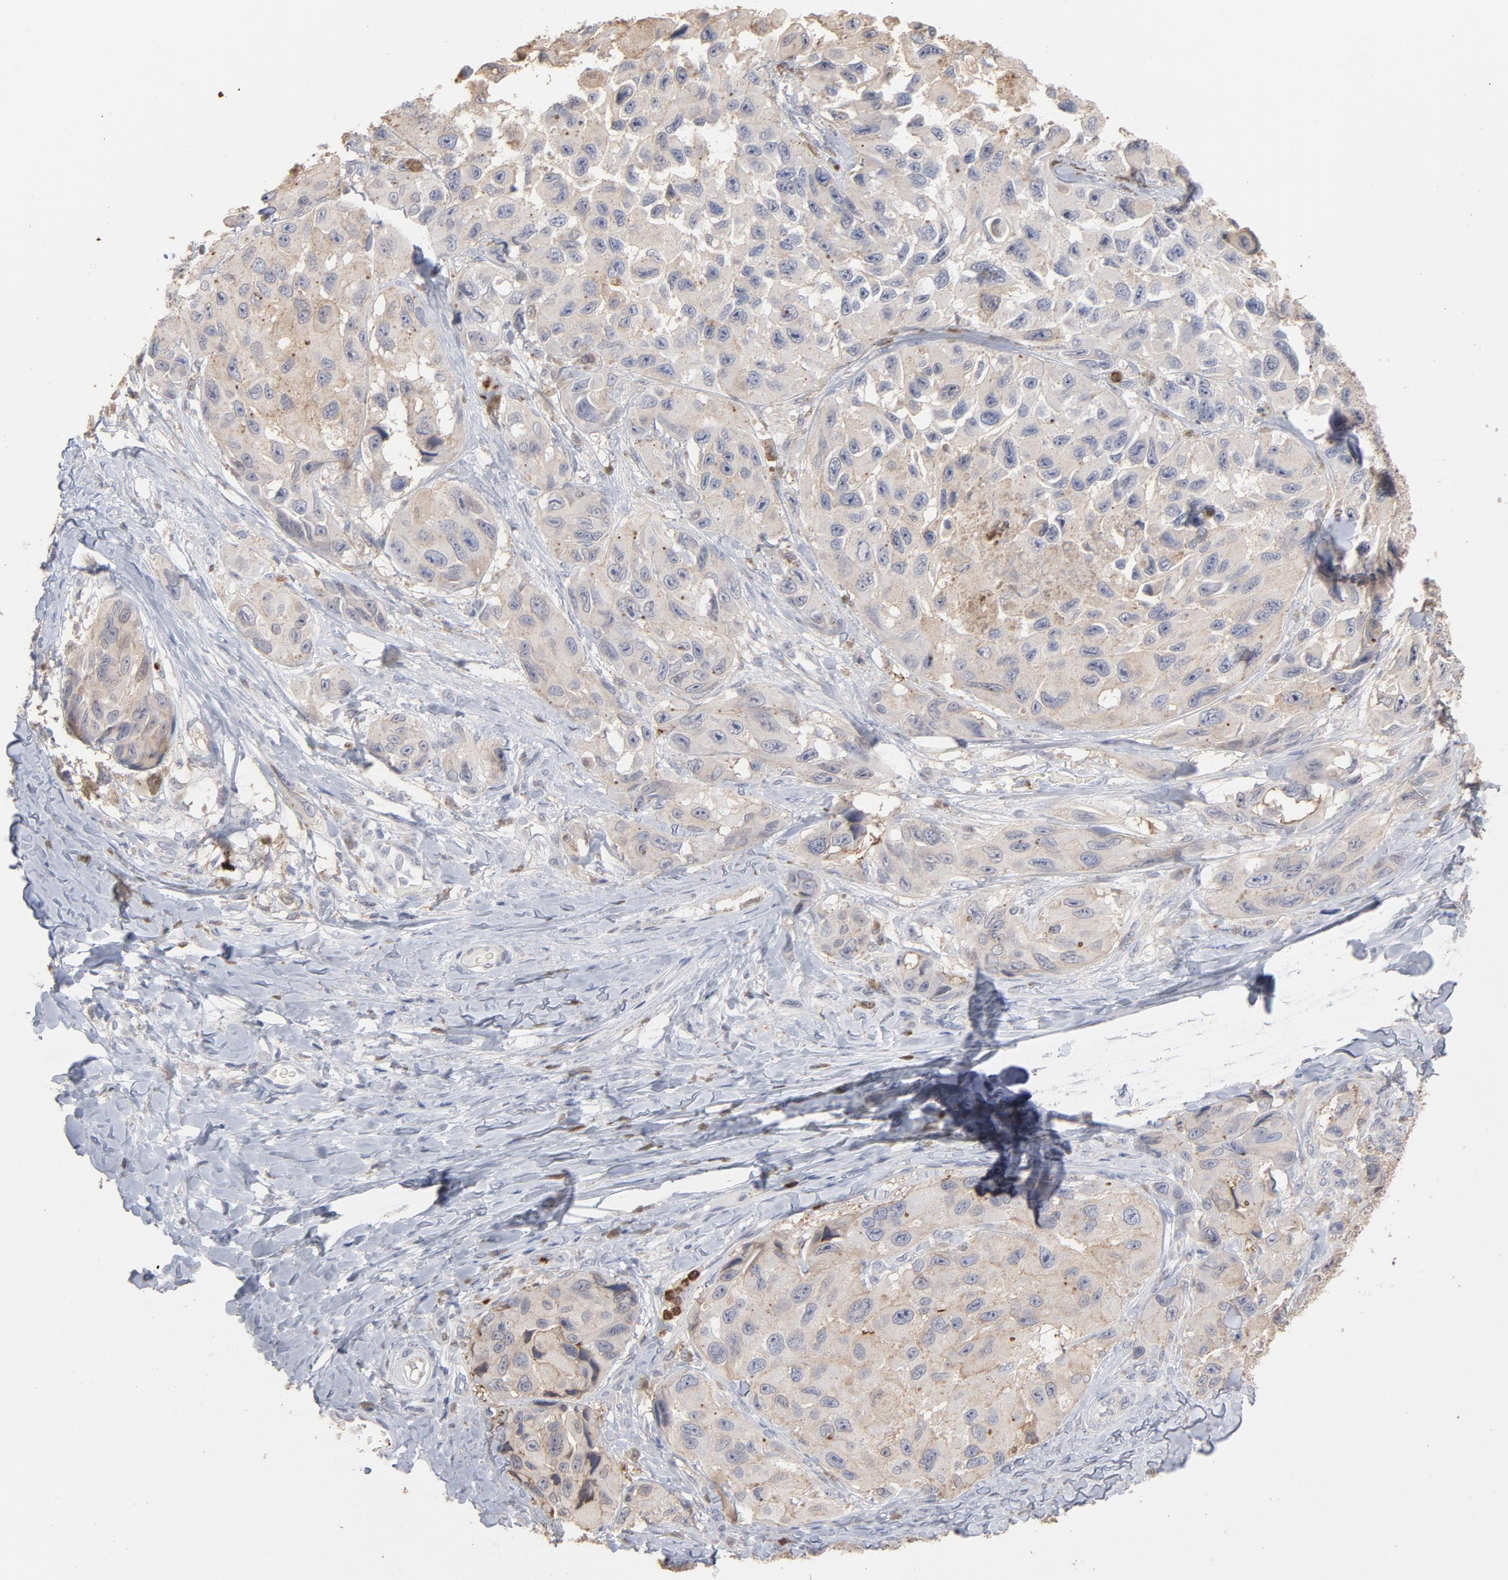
{"staining": {"intensity": "moderate", "quantity": ">75%", "location": "cytoplasmic/membranous,nuclear"}, "tissue": "melanoma", "cell_type": "Tumor cells", "image_type": "cancer", "snomed": [{"axis": "morphology", "description": "Malignant melanoma, NOS"}, {"axis": "topography", "description": "Skin"}], "caption": "A brown stain shows moderate cytoplasmic/membranous and nuclear positivity of a protein in melanoma tumor cells. (Stains: DAB (3,3'-diaminobenzidine) in brown, nuclei in blue, Microscopy: brightfield microscopy at high magnification).", "gene": "PNMA1", "patient": {"sex": "female", "age": 73}}